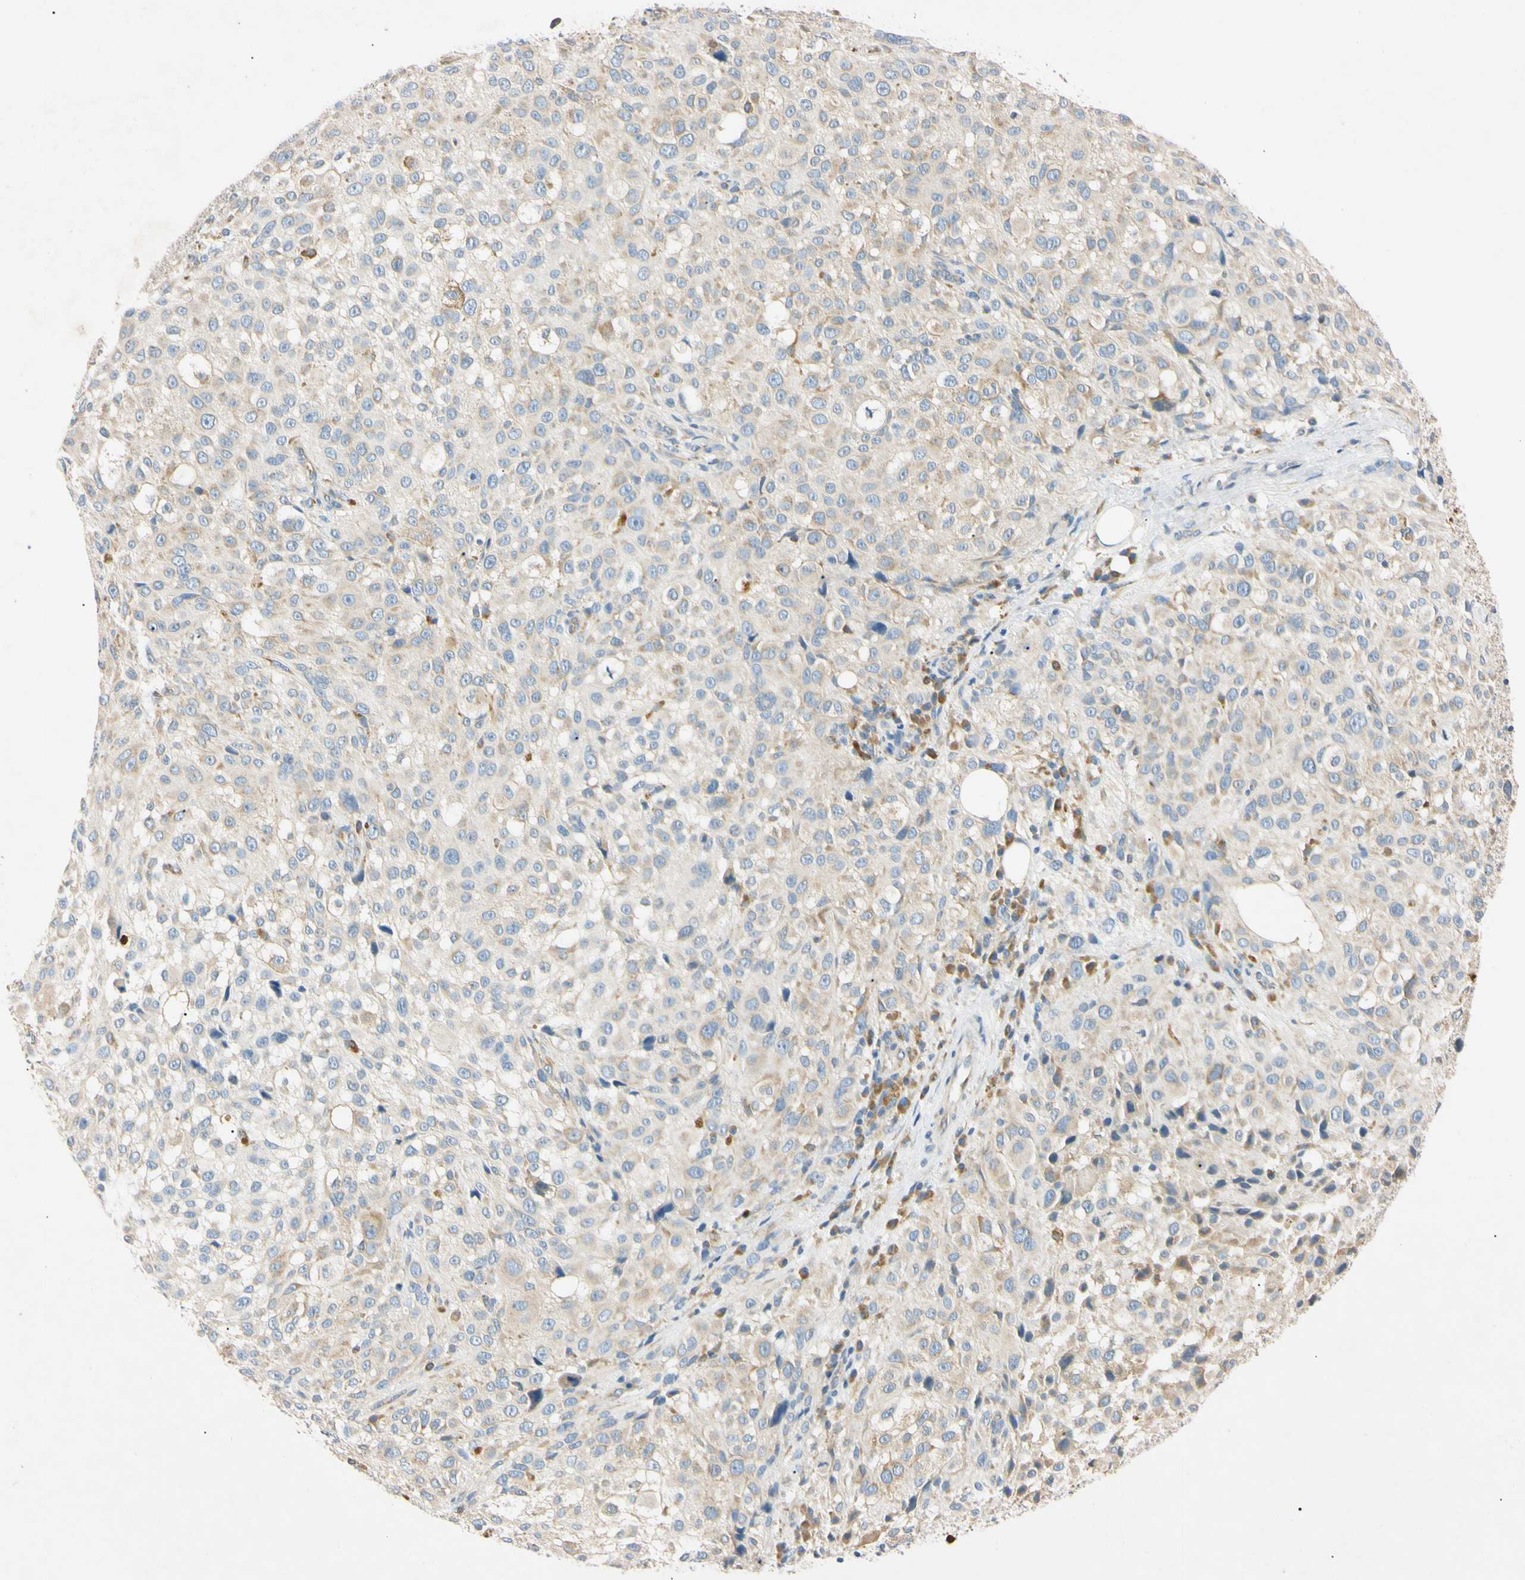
{"staining": {"intensity": "weak", "quantity": "25%-75%", "location": "cytoplasmic/membranous"}, "tissue": "melanoma", "cell_type": "Tumor cells", "image_type": "cancer", "snomed": [{"axis": "morphology", "description": "Necrosis, NOS"}, {"axis": "morphology", "description": "Malignant melanoma, NOS"}, {"axis": "topography", "description": "Skin"}], "caption": "Protein expression analysis of human malignant melanoma reveals weak cytoplasmic/membranous staining in about 25%-75% of tumor cells.", "gene": "DNAJB12", "patient": {"sex": "female", "age": 87}}